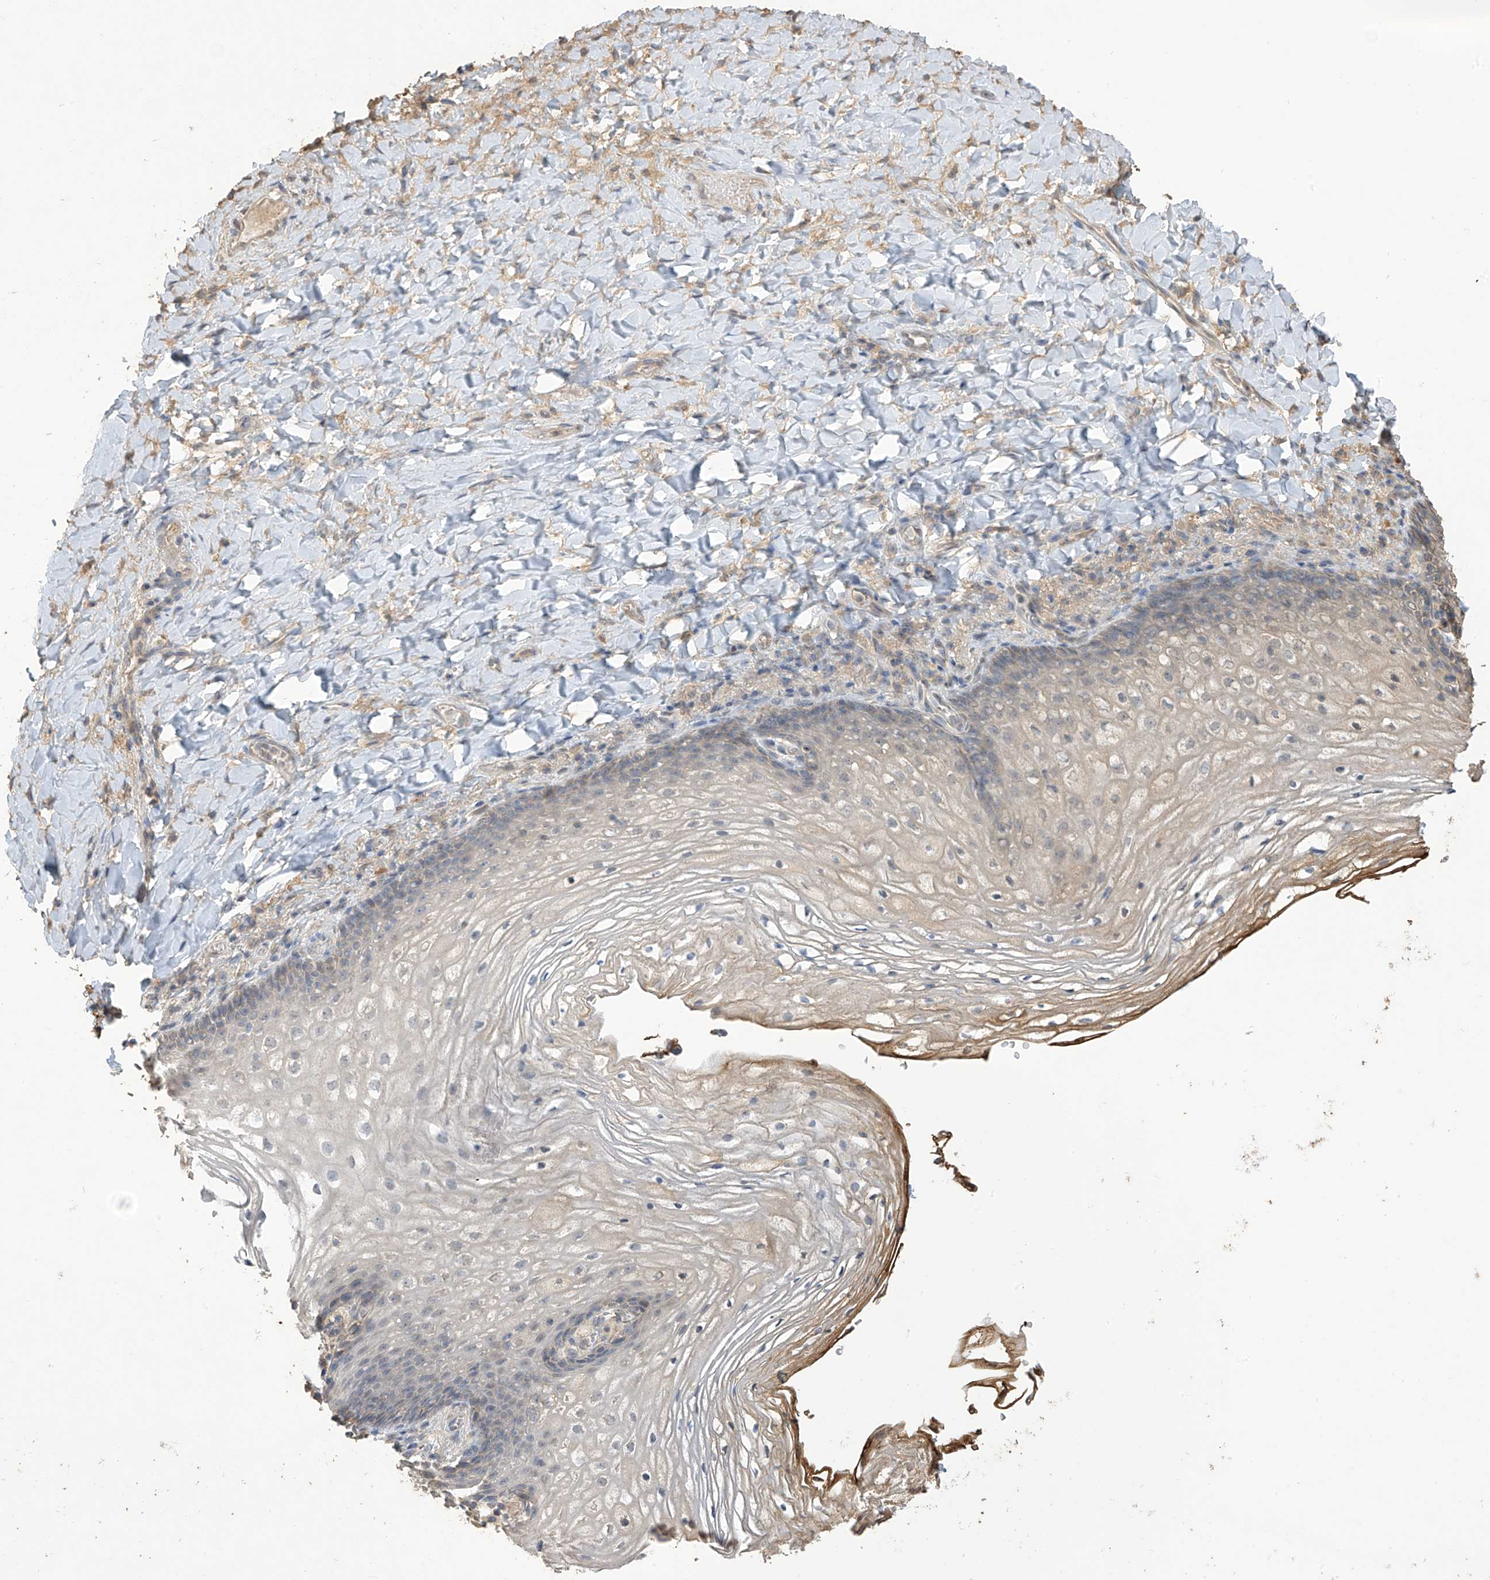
{"staining": {"intensity": "moderate", "quantity": "<25%", "location": "cytoplasmic/membranous"}, "tissue": "vagina", "cell_type": "Squamous epithelial cells", "image_type": "normal", "snomed": [{"axis": "morphology", "description": "Normal tissue, NOS"}, {"axis": "topography", "description": "Vagina"}], "caption": "A photomicrograph of human vagina stained for a protein demonstrates moderate cytoplasmic/membranous brown staining in squamous epithelial cells. Ihc stains the protein in brown and the nuclei are stained blue.", "gene": "SLFN14", "patient": {"sex": "female", "age": 60}}